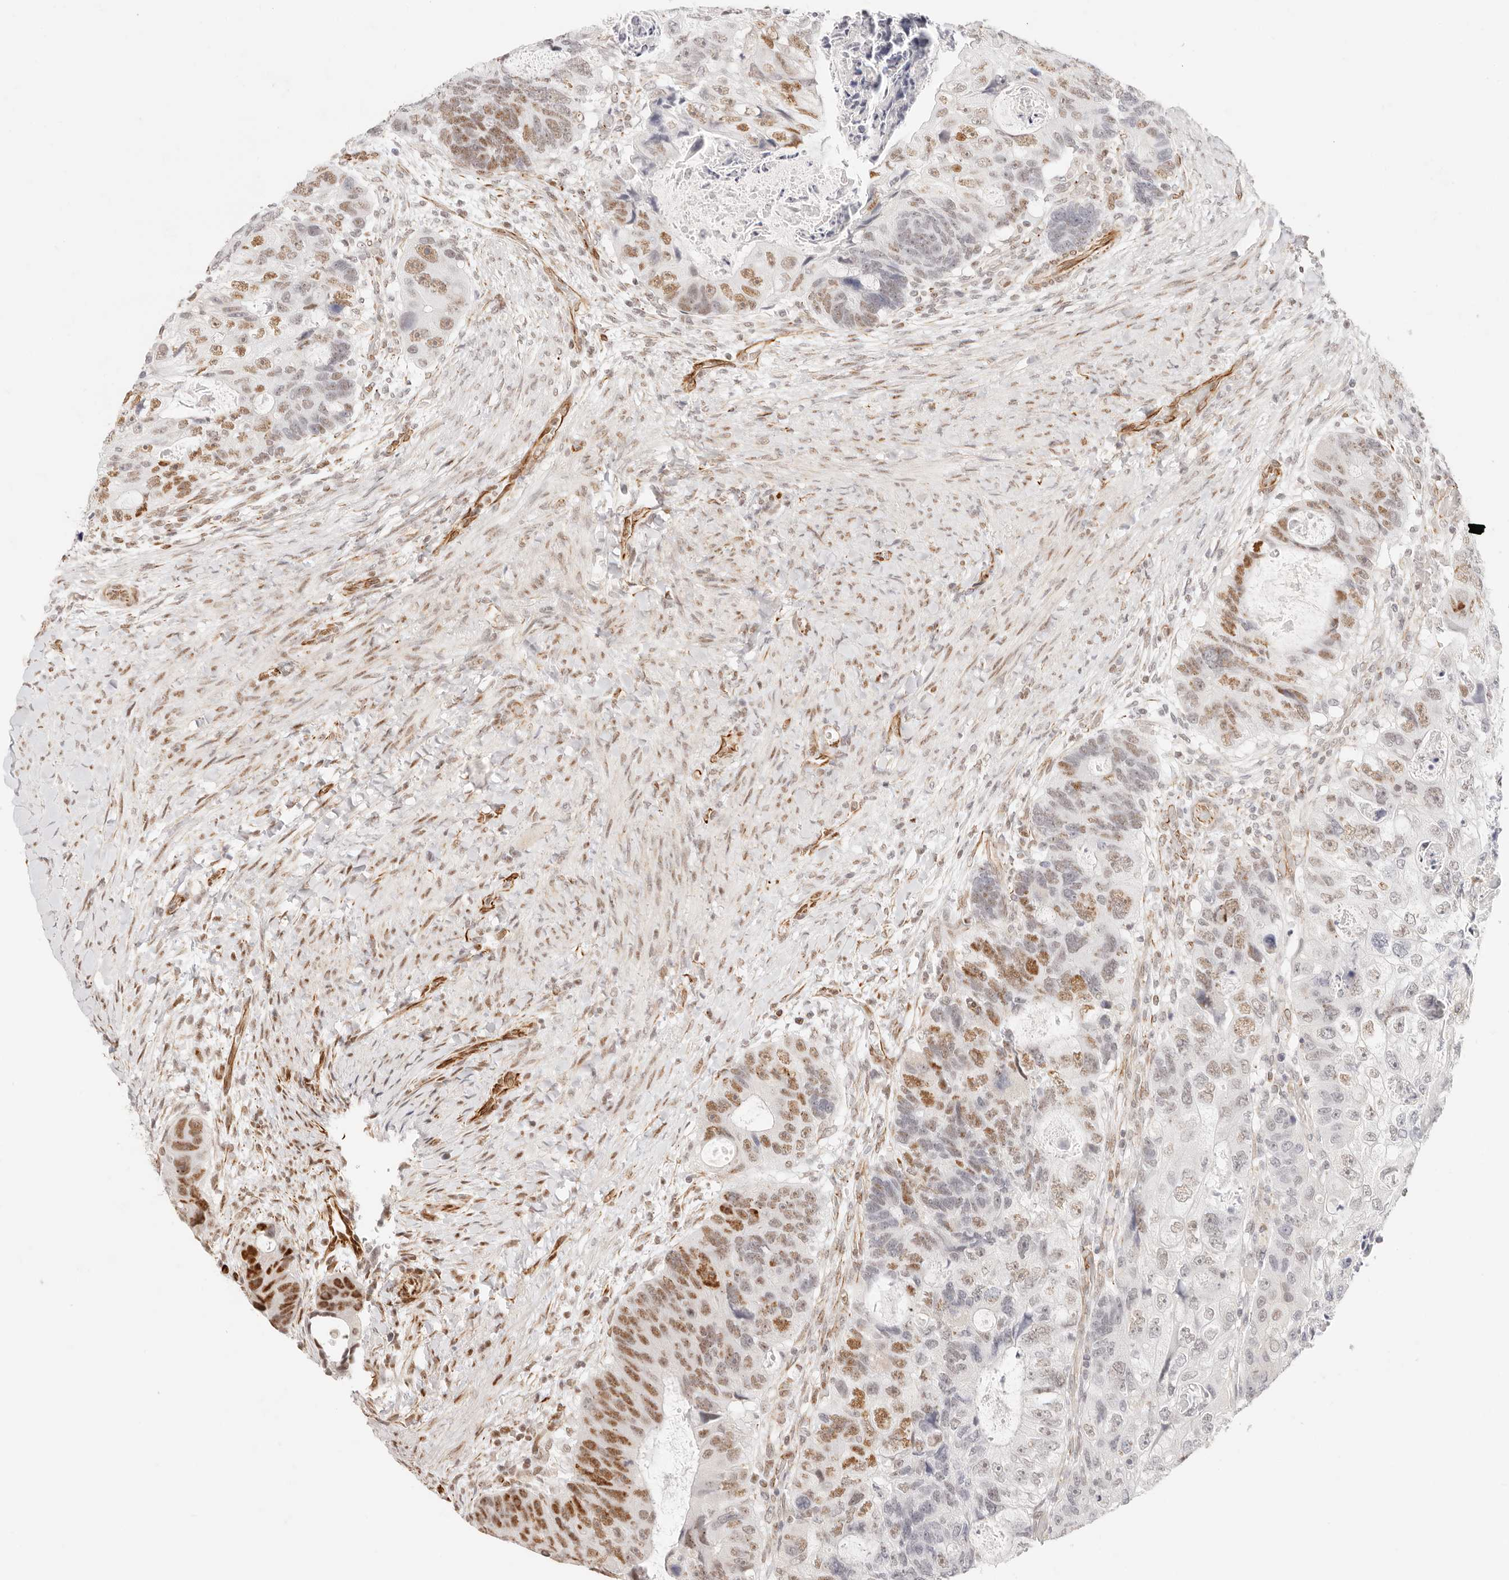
{"staining": {"intensity": "moderate", "quantity": "25%-75%", "location": "nuclear"}, "tissue": "colorectal cancer", "cell_type": "Tumor cells", "image_type": "cancer", "snomed": [{"axis": "morphology", "description": "Adenocarcinoma, NOS"}, {"axis": "topography", "description": "Rectum"}], "caption": "The micrograph demonstrates staining of colorectal cancer, revealing moderate nuclear protein expression (brown color) within tumor cells.", "gene": "ZC3H11A", "patient": {"sex": "male", "age": 59}}